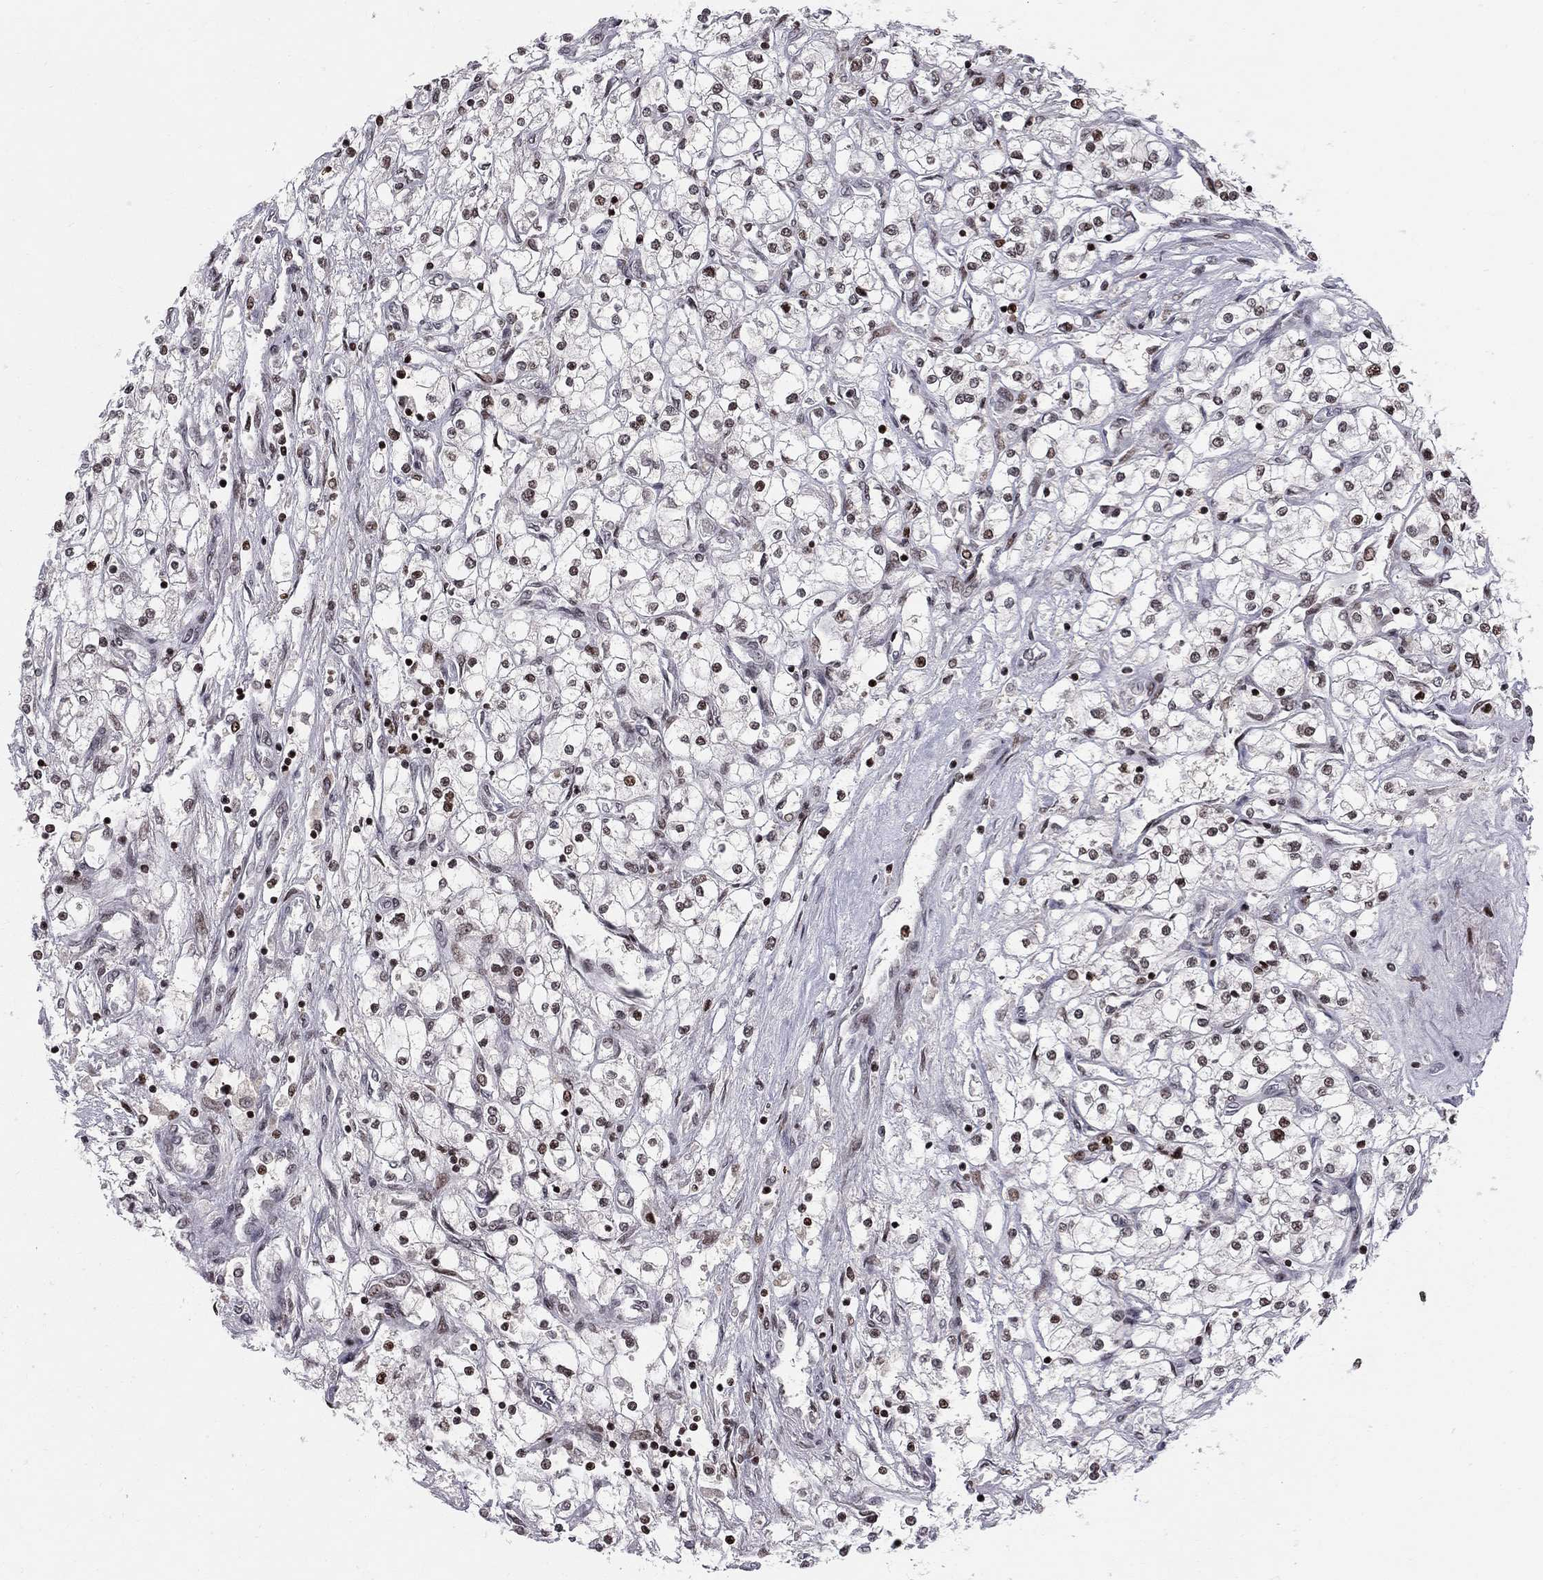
{"staining": {"intensity": "moderate", "quantity": ">75%", "location": "nuclear"}, "tissue": "renal cancer", "cell_type": "Tumor cells", "image_type": "cancer", "snomed": [{"axis": "morphology", "description": "Adenocarcinoma, NOS"}, {"axis": "topography", "description": "Kidney"}], "caption": "Immunohistochemistry (DAB) staining of human renal adenocarcinoma shows moderate nuclear protein expression in about >75% of tumor cells.", "gene": "RNASEH2C", "patient": {"sex": "male", "age": 80}}